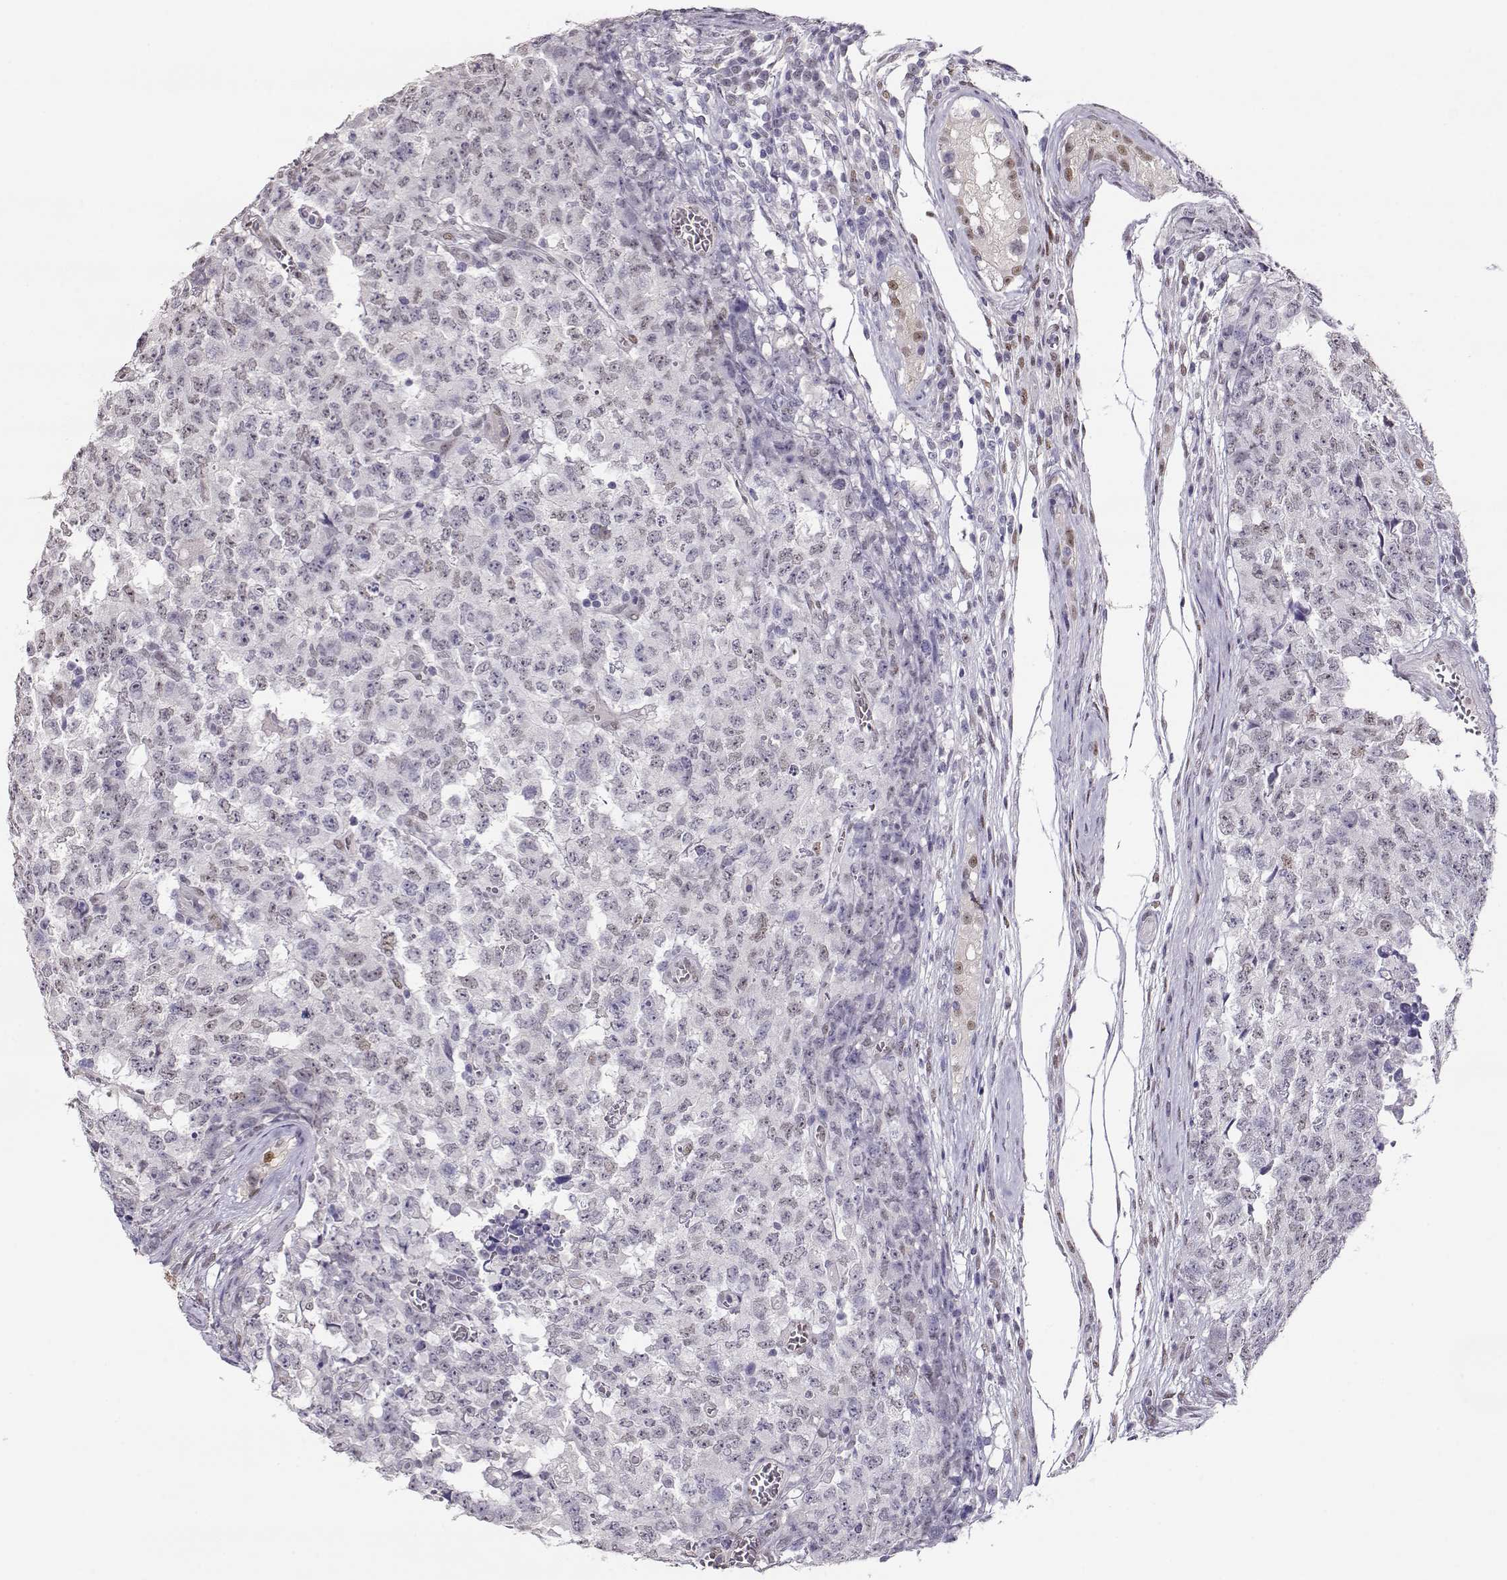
{"staining": {"intensity": "negative", "quantity": "none", "location": "none"}, "tissue": "testis cancer", "cell_type": "Tumor cells", "image_type": "cancer", "snomed": [{"axis": "morphology", "description": "Carcinoma, Embryonal, NOS"}, {"axis": "topography", "description": "Testis"}], "caption": "Tumor cells are negative for protein expression in human testis embryonal carcinoma.", "gene": "POLI", "patient": {"sex": "male", "age": 23}}